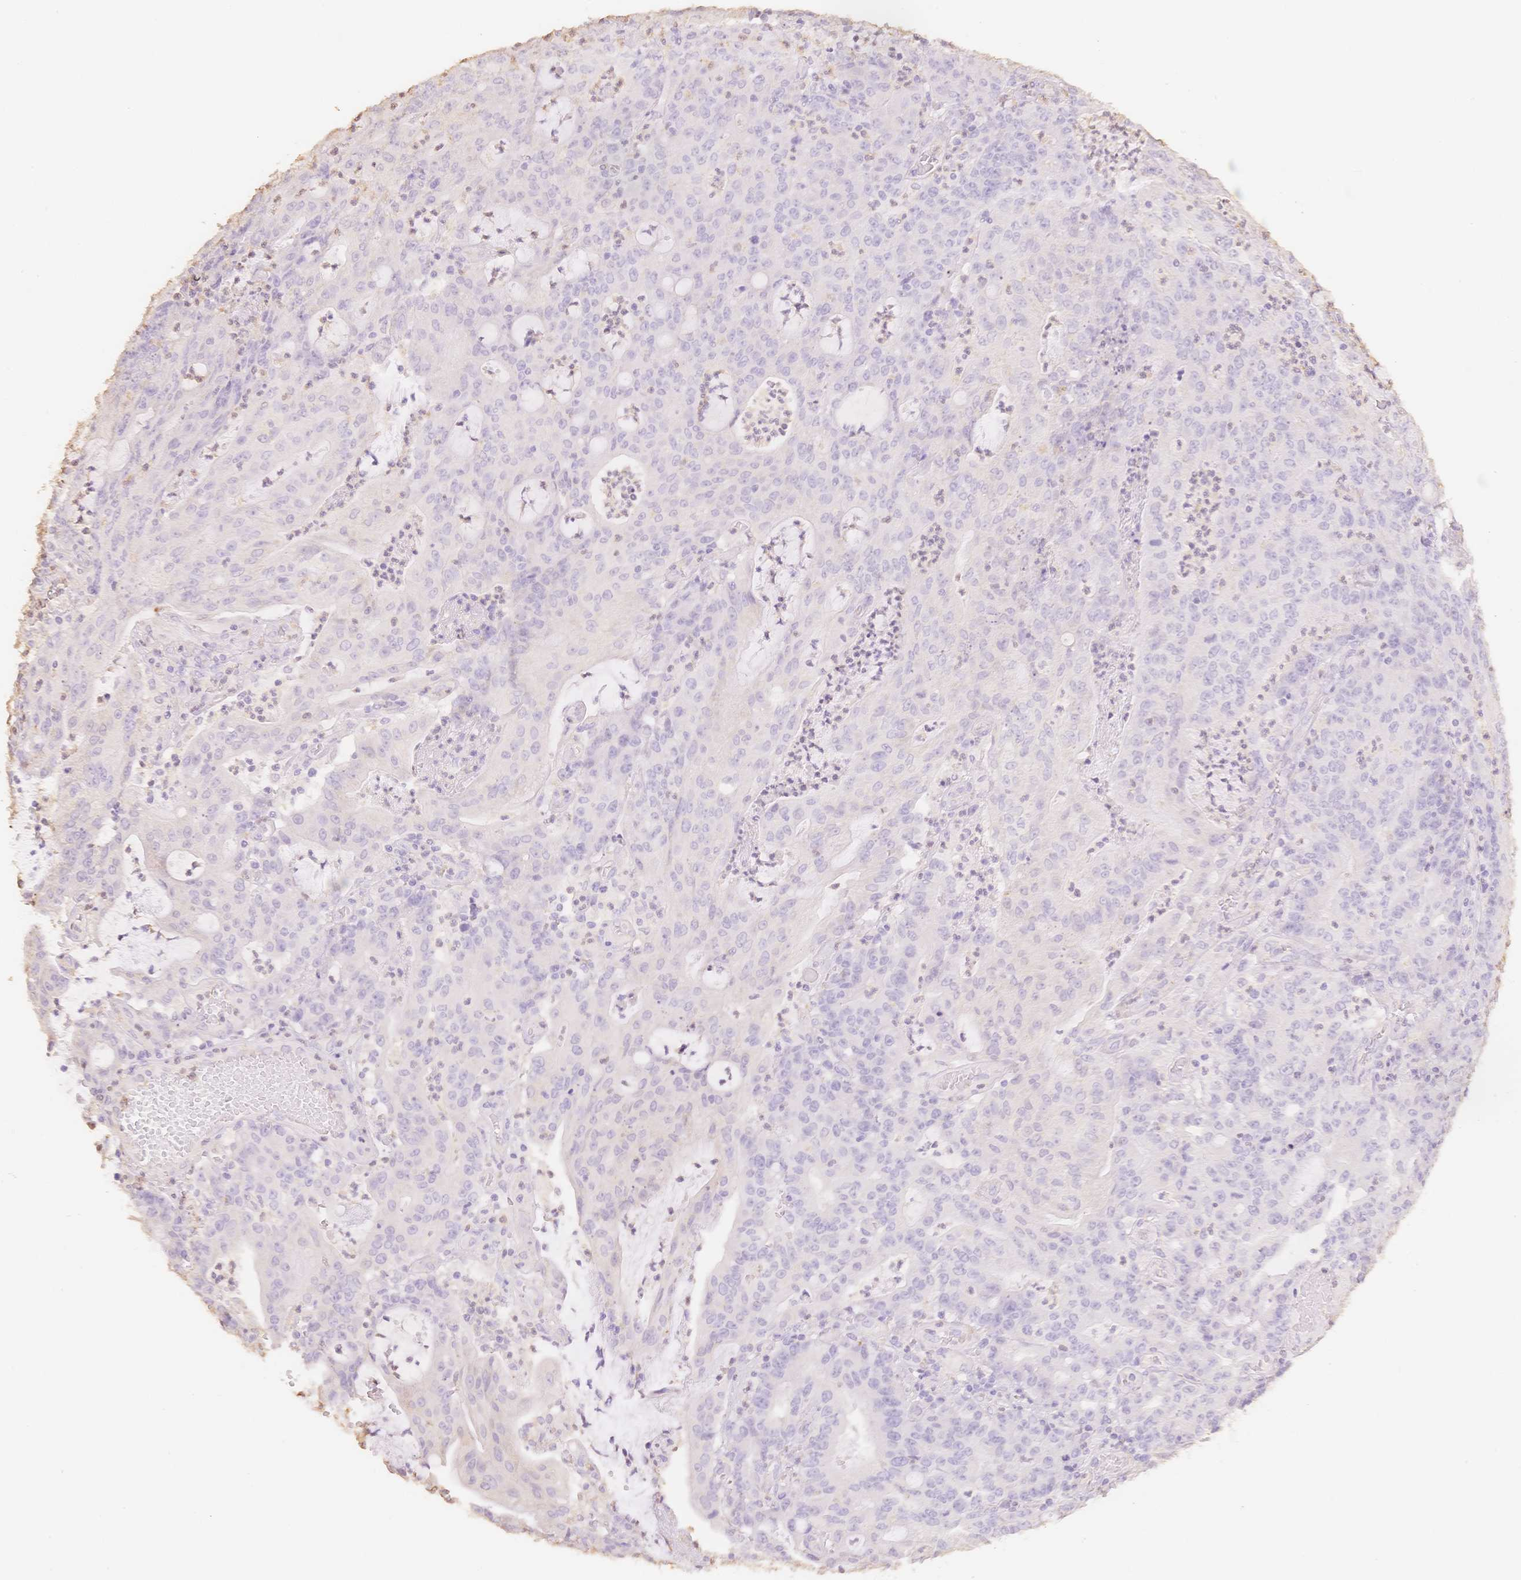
{"staining": {"intensity": "negative", "quantity": "none", "location": "none"}, "tissue": "colorectal cancer", "cell_type": "Tumor cells", "image_type": "cancer", "snomed": [{"axis": "morphology", "description": "Adenocarcinoma, NOS"}, {"axis": "topography", "description": "Colon"}], "caption": "Image shows no protein positivity in tumor cells of colorectal adenocarcinoma tissue. Nuclei are stained in blue.", "gene": "MBOAT7", "patient": {"sex": "male", "age": 83}}